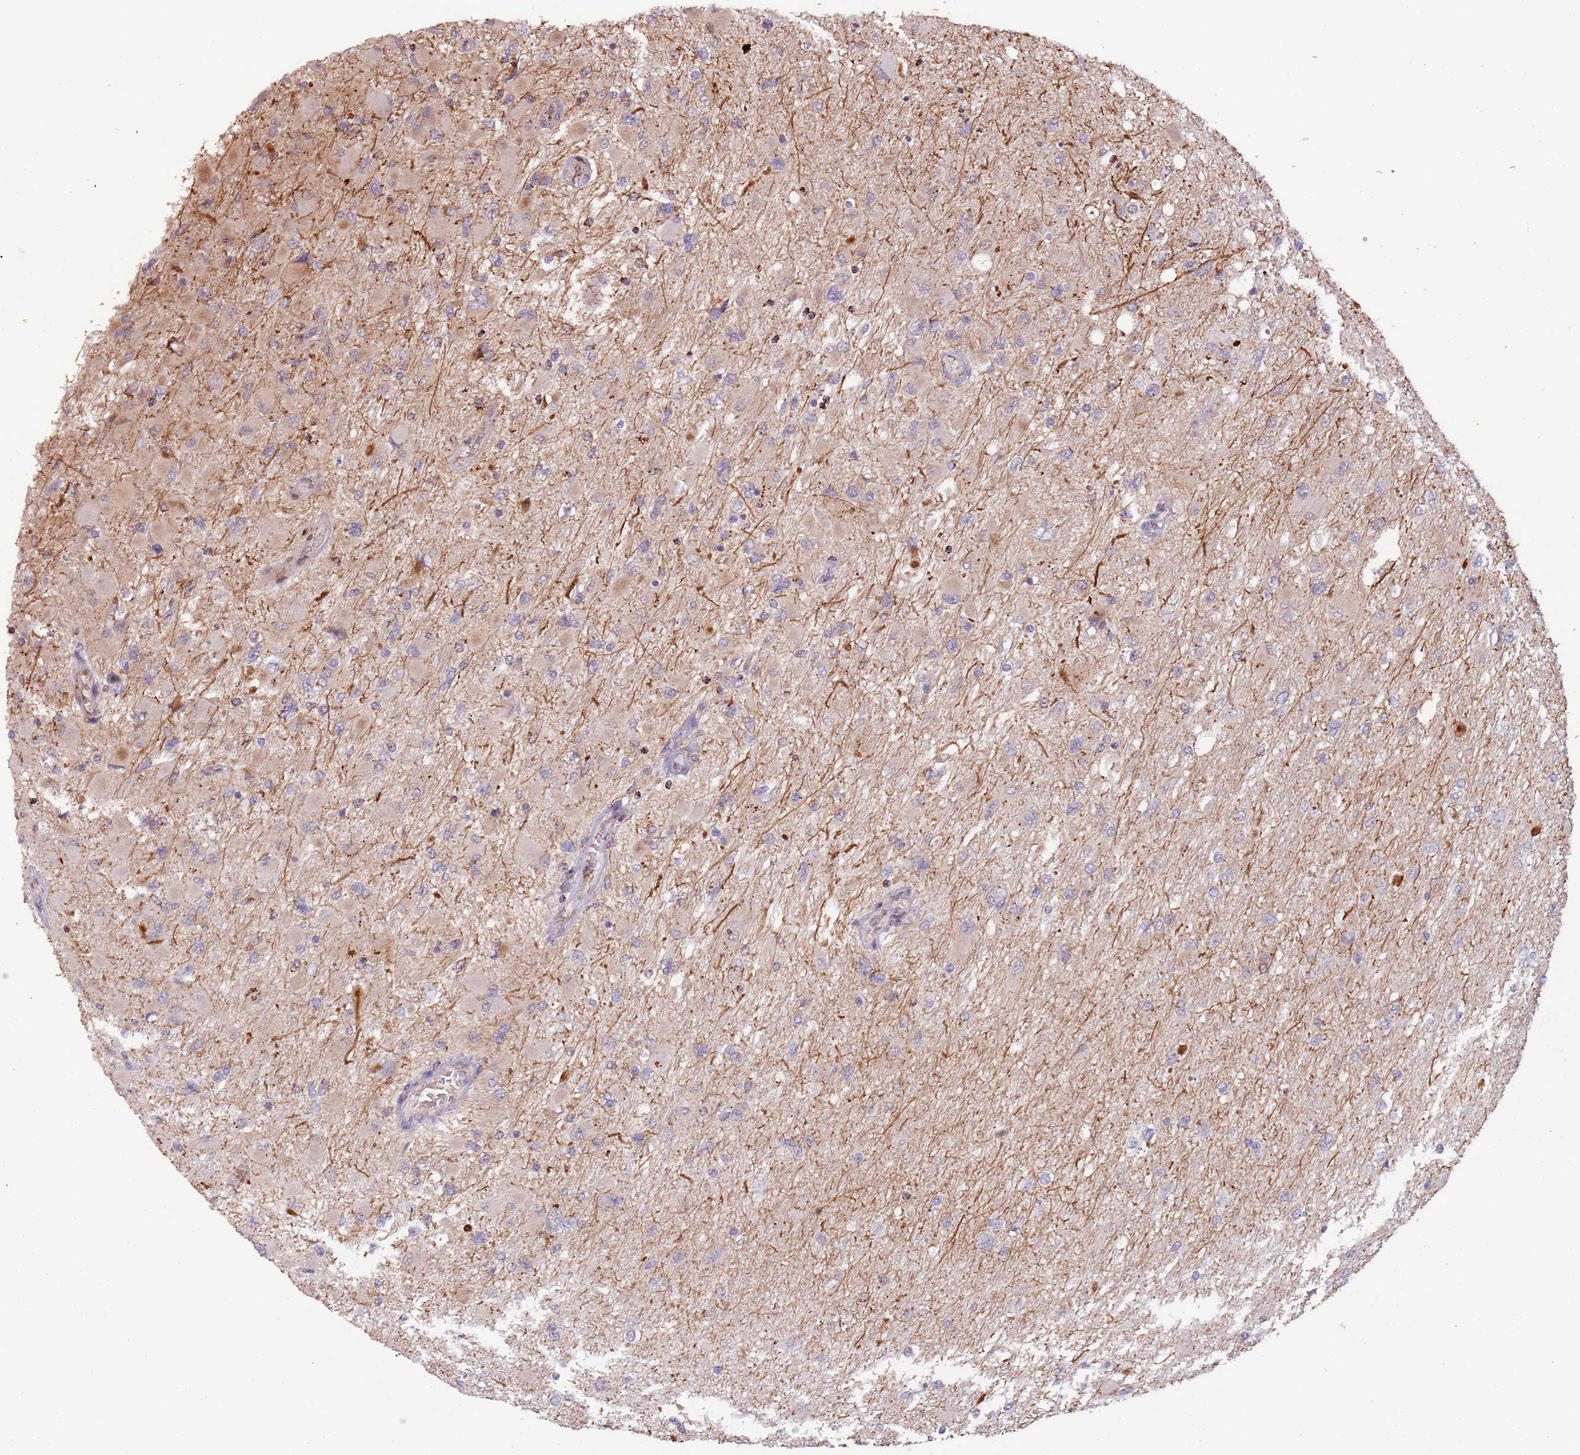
{"staining": {"intensity": "negative", "quantity": "none", "location": "none"}, "tissue": "glioma", "cell_type": "Tumor cells", "image_type": "cancer", "snomed": [{"axis": "morphology", "description": "Glioma, malignant, High grade"}, {"axis": "topography", "description": "Cerebral cortex"}], "caption": "DAB immunohistochemical staining of human glioma demonstrates no significant expression in tumor cells. The staining is performed using DAB brown chromogen with nuclei counter-stained in using hematoxylin.", "gene": "ULK3", "patient": {"sex": "female", "age": 36}}